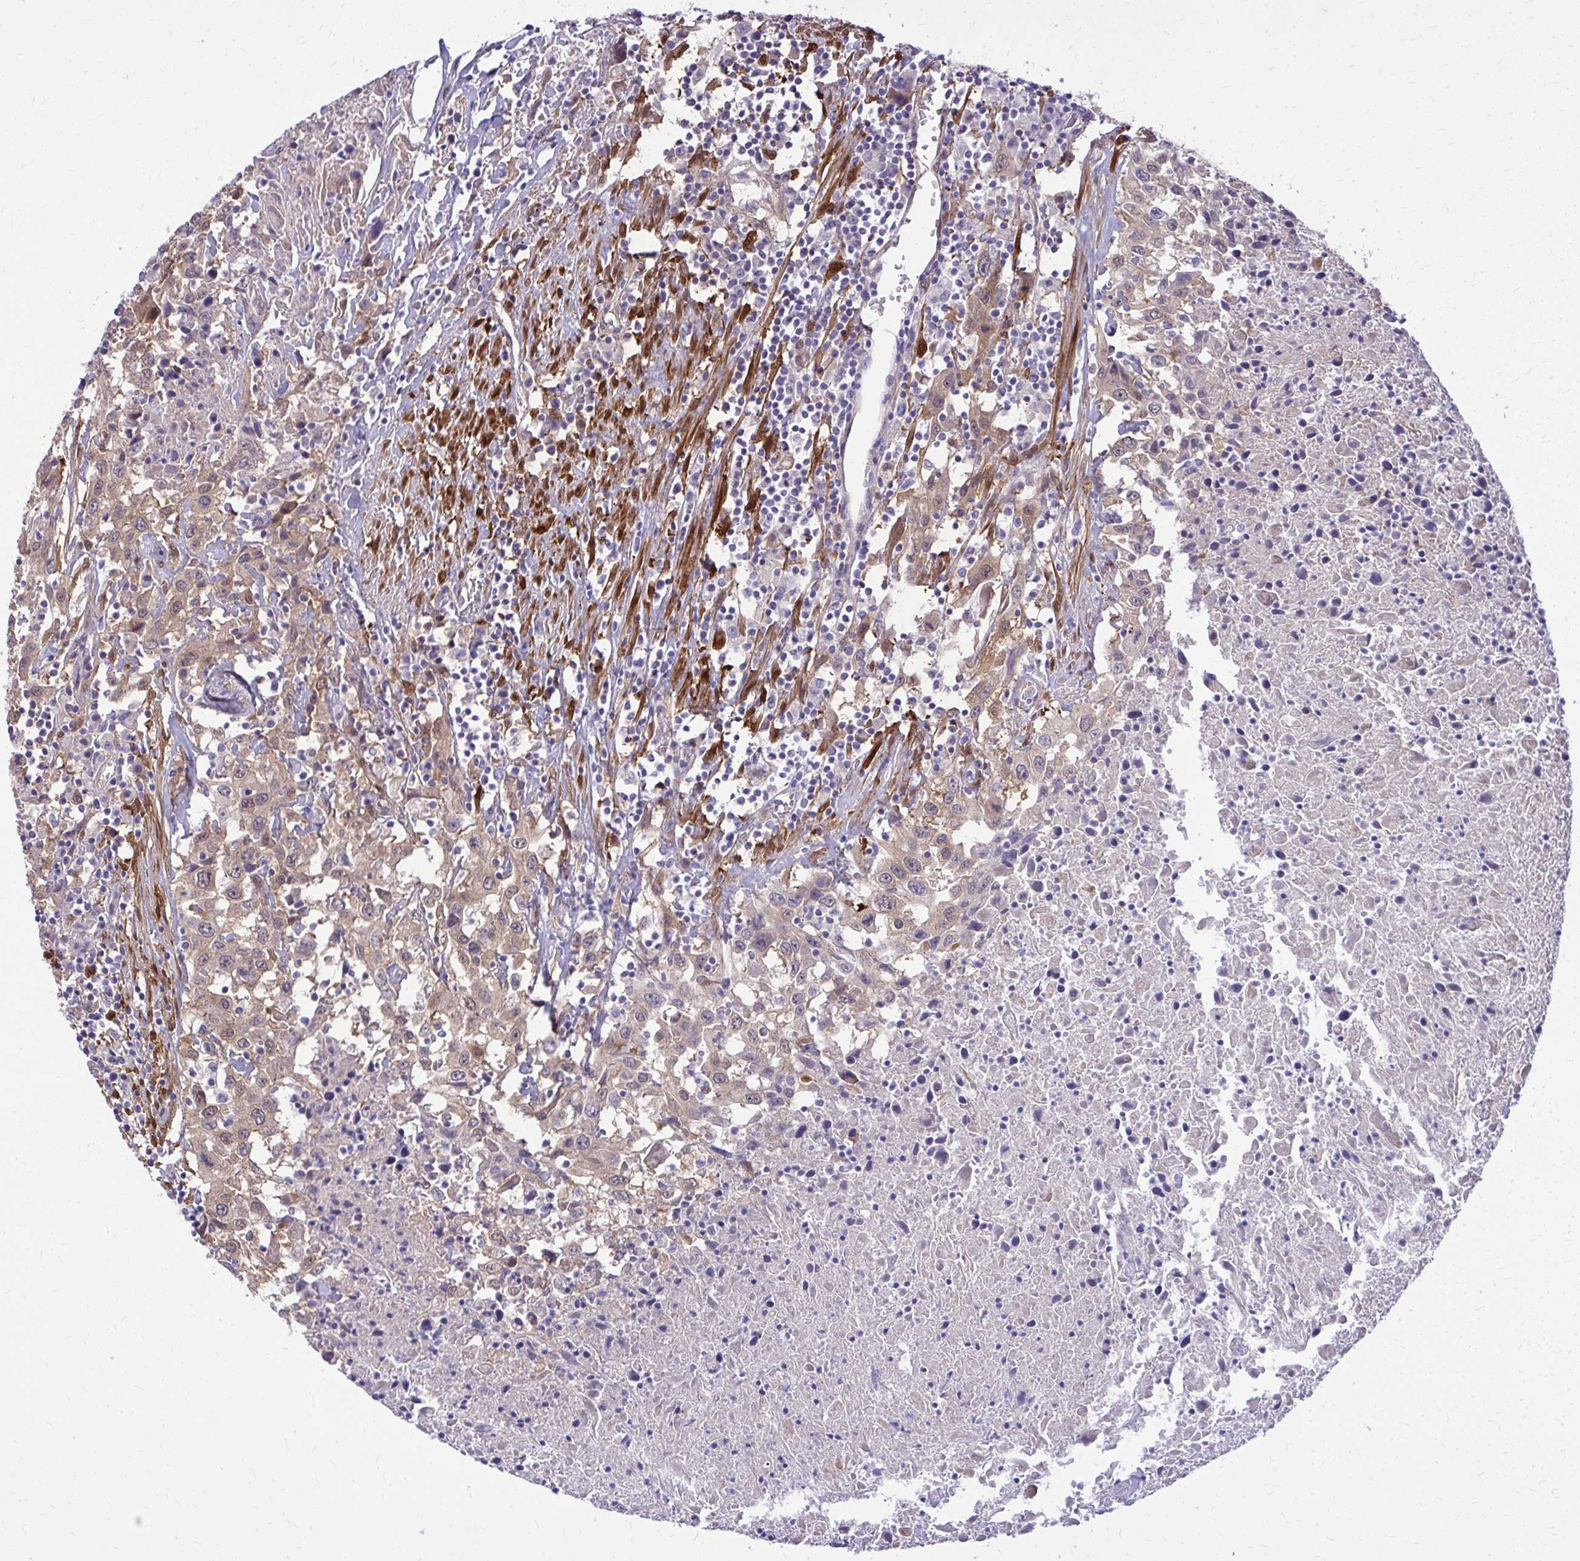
{"staining": {"intensity": "weak", "quantity": ">75%", "location": "cytoplasmic/membranous"}, "tissue": "urothelial cancer", "cell_type": "Tumor cells", "image_type": "cancer", "snomed": [{"axis": "morphology", "description": "Urothelial carcinoma, High grade"}, {"axis": "topography", "description": "Urinary bladder"}], "caption": "Protein expression analysis of human urothelial carcinoma (high-grade) reveals weak cytoplasmic/membranous staining in about >75% of tumor cells.", "gene": "NNMT", "patient": {"sex": "male", "age": 61}}